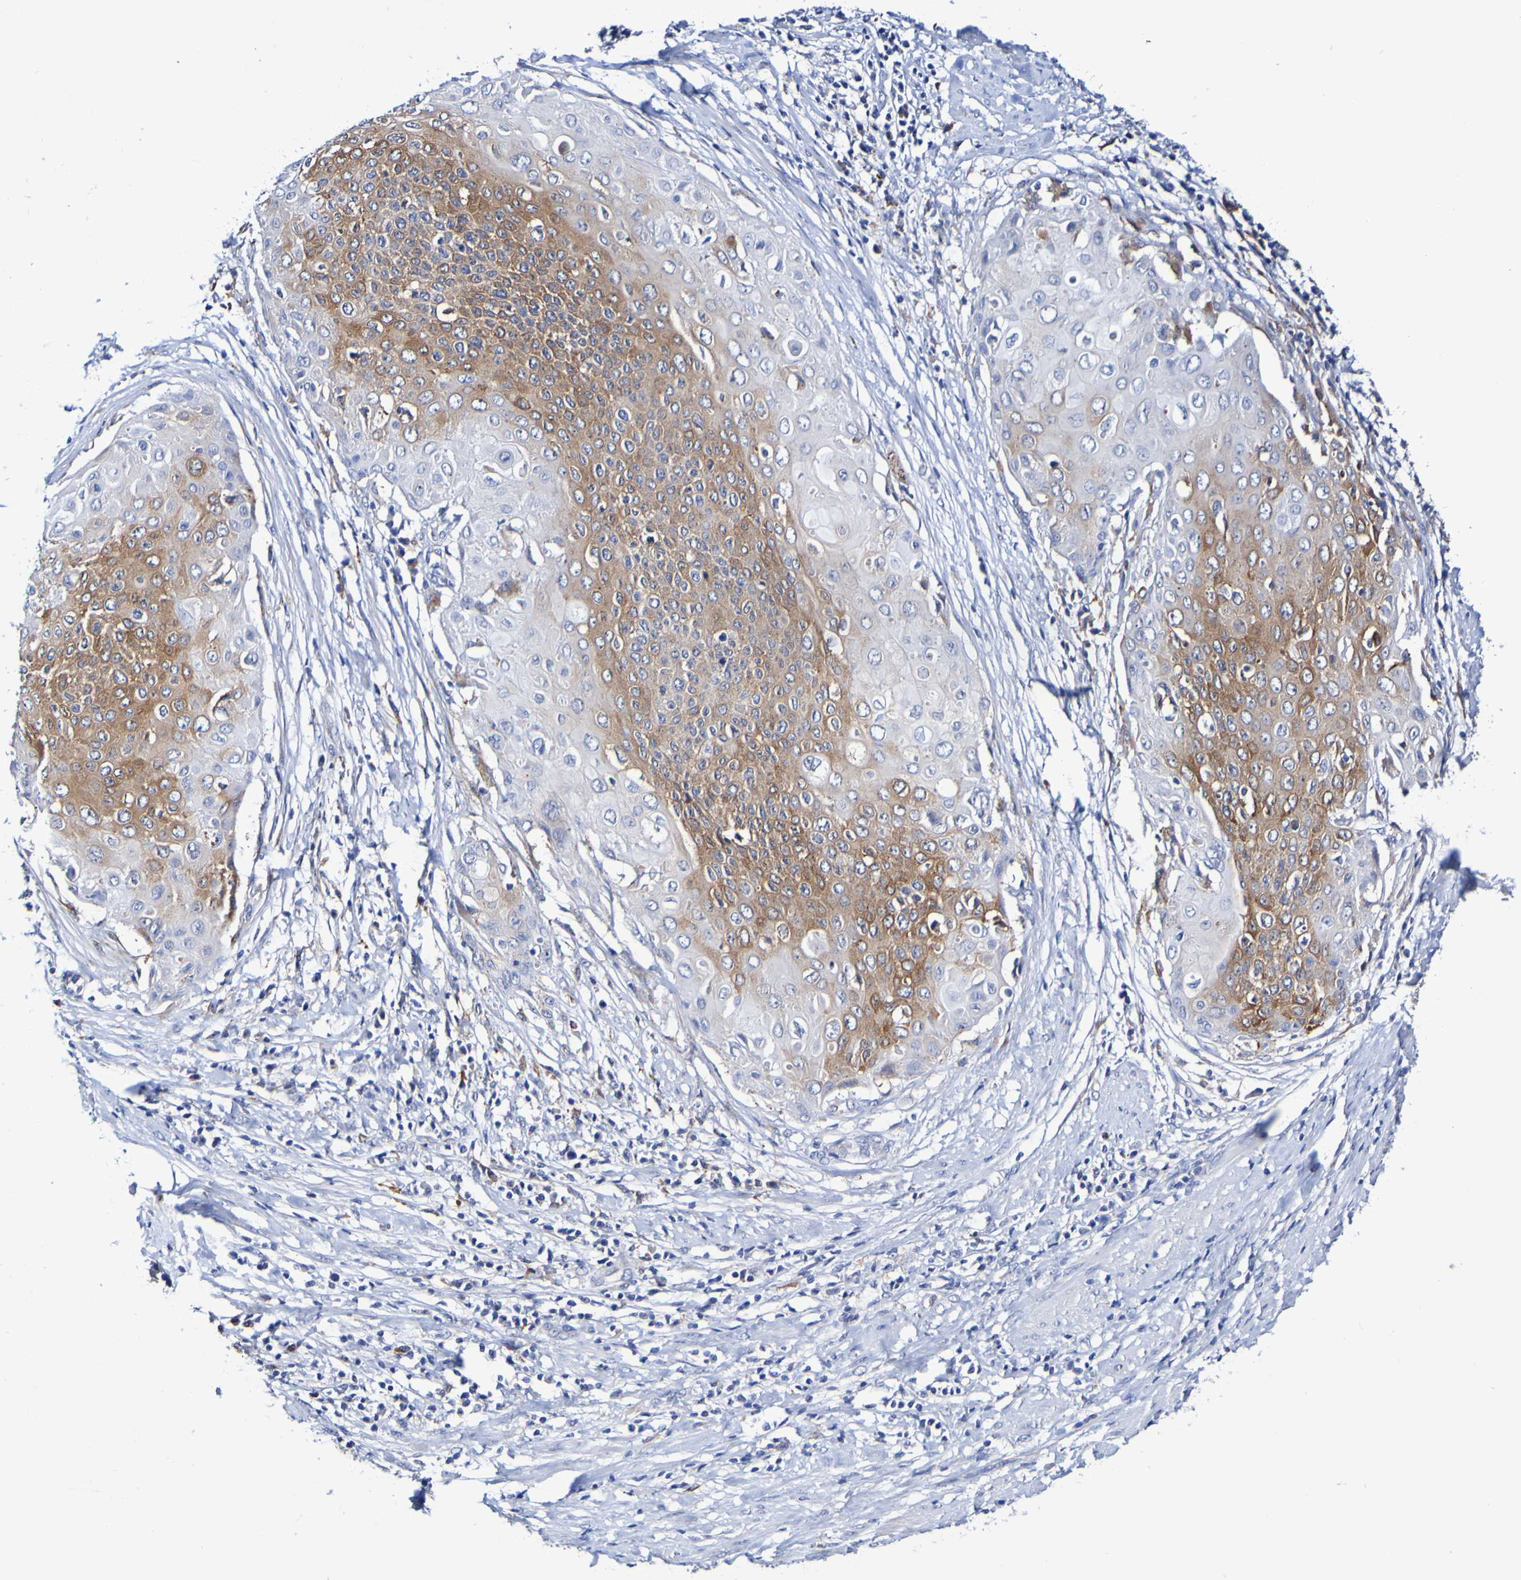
{"staining": {"intensity": "moderate", "quantity": "25%-75%", "location": "cytoplasmic/membranous"}, "tissue": "cervical cancer", "cell_type": "Tumor cells", "image_type": "cancer", "snomed": [{"axis": "morphology", "description": "Squamous cell carcinoma, NOS"}, {"axis": "topography", "description": "Cervix"}], "caption": "A medium amount of moderate cytoplasmic/membranous staining is appreciated in about 25%-75% of tumor cells in cervical squamous cell carcinoma tissue.", "gene": "SEZ6", "patient": {"sex": "female", "age": 39}}